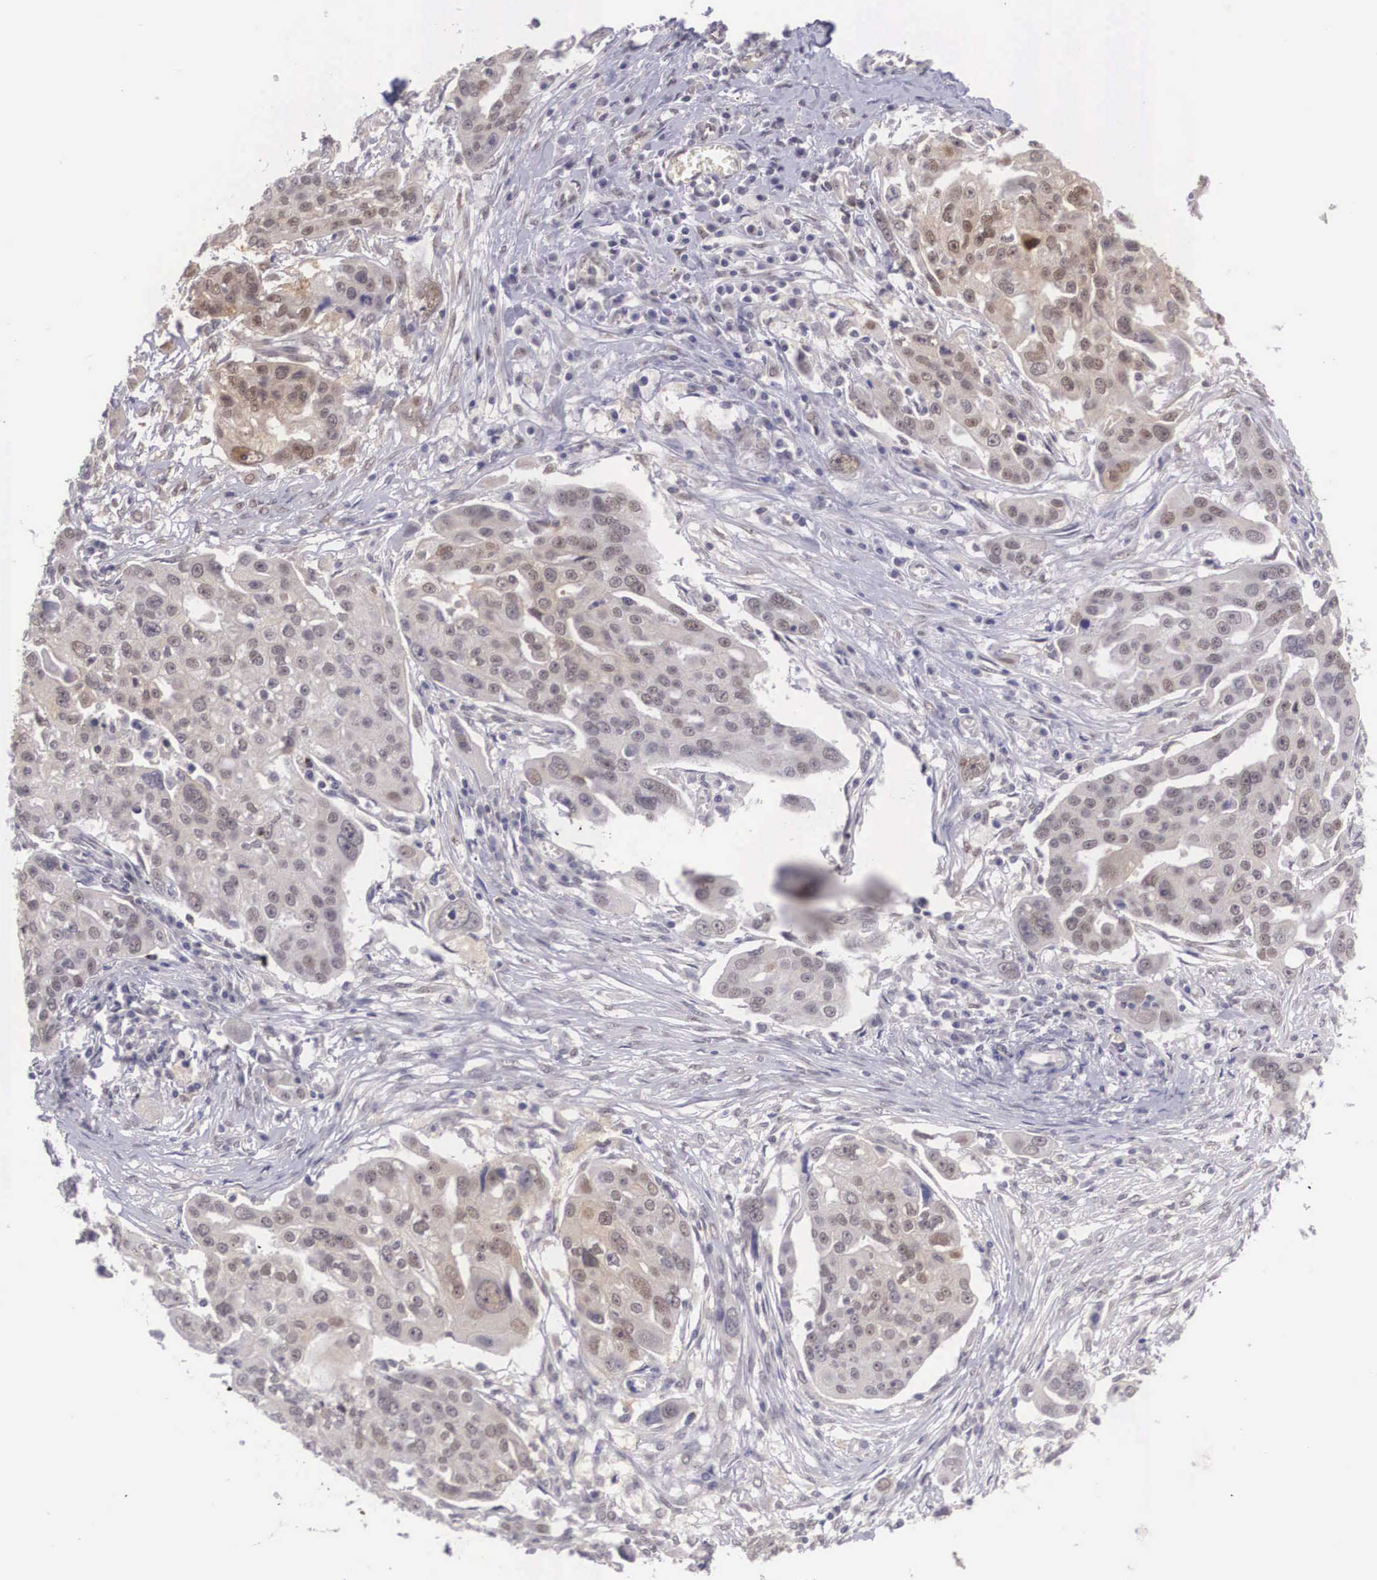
{"staining": {"intensity": "moderate", "quantity": ">75%", "location": "cytoplasmic/membranous,nuclear"}, "tissue": "ovarian cancer", "cell_type": "Tumor cells", "image_type": "cancer", "snomed": [{"axis": "morphology", "description": "Carcinoma, endometroid"}, {"axis": "topography", "description": "Ovary"}], "caption": "High-magnification brightfield microscopy of ovarian endometroid carcinoma stained with DAB (brown) and counterstained with hematoxylin (blue). tumor cells exhibit moderate cytoplasmic/membranous and nuclear expression is identified in about>75% of cells. (Stains: DAB (3,3'-diaminobenzidine) in brown, nuclei in blue, Microscopy: brightfield microscopy at high magnification).", "gene": "NINL", "patient": {"sex": "female", "age": 75}}